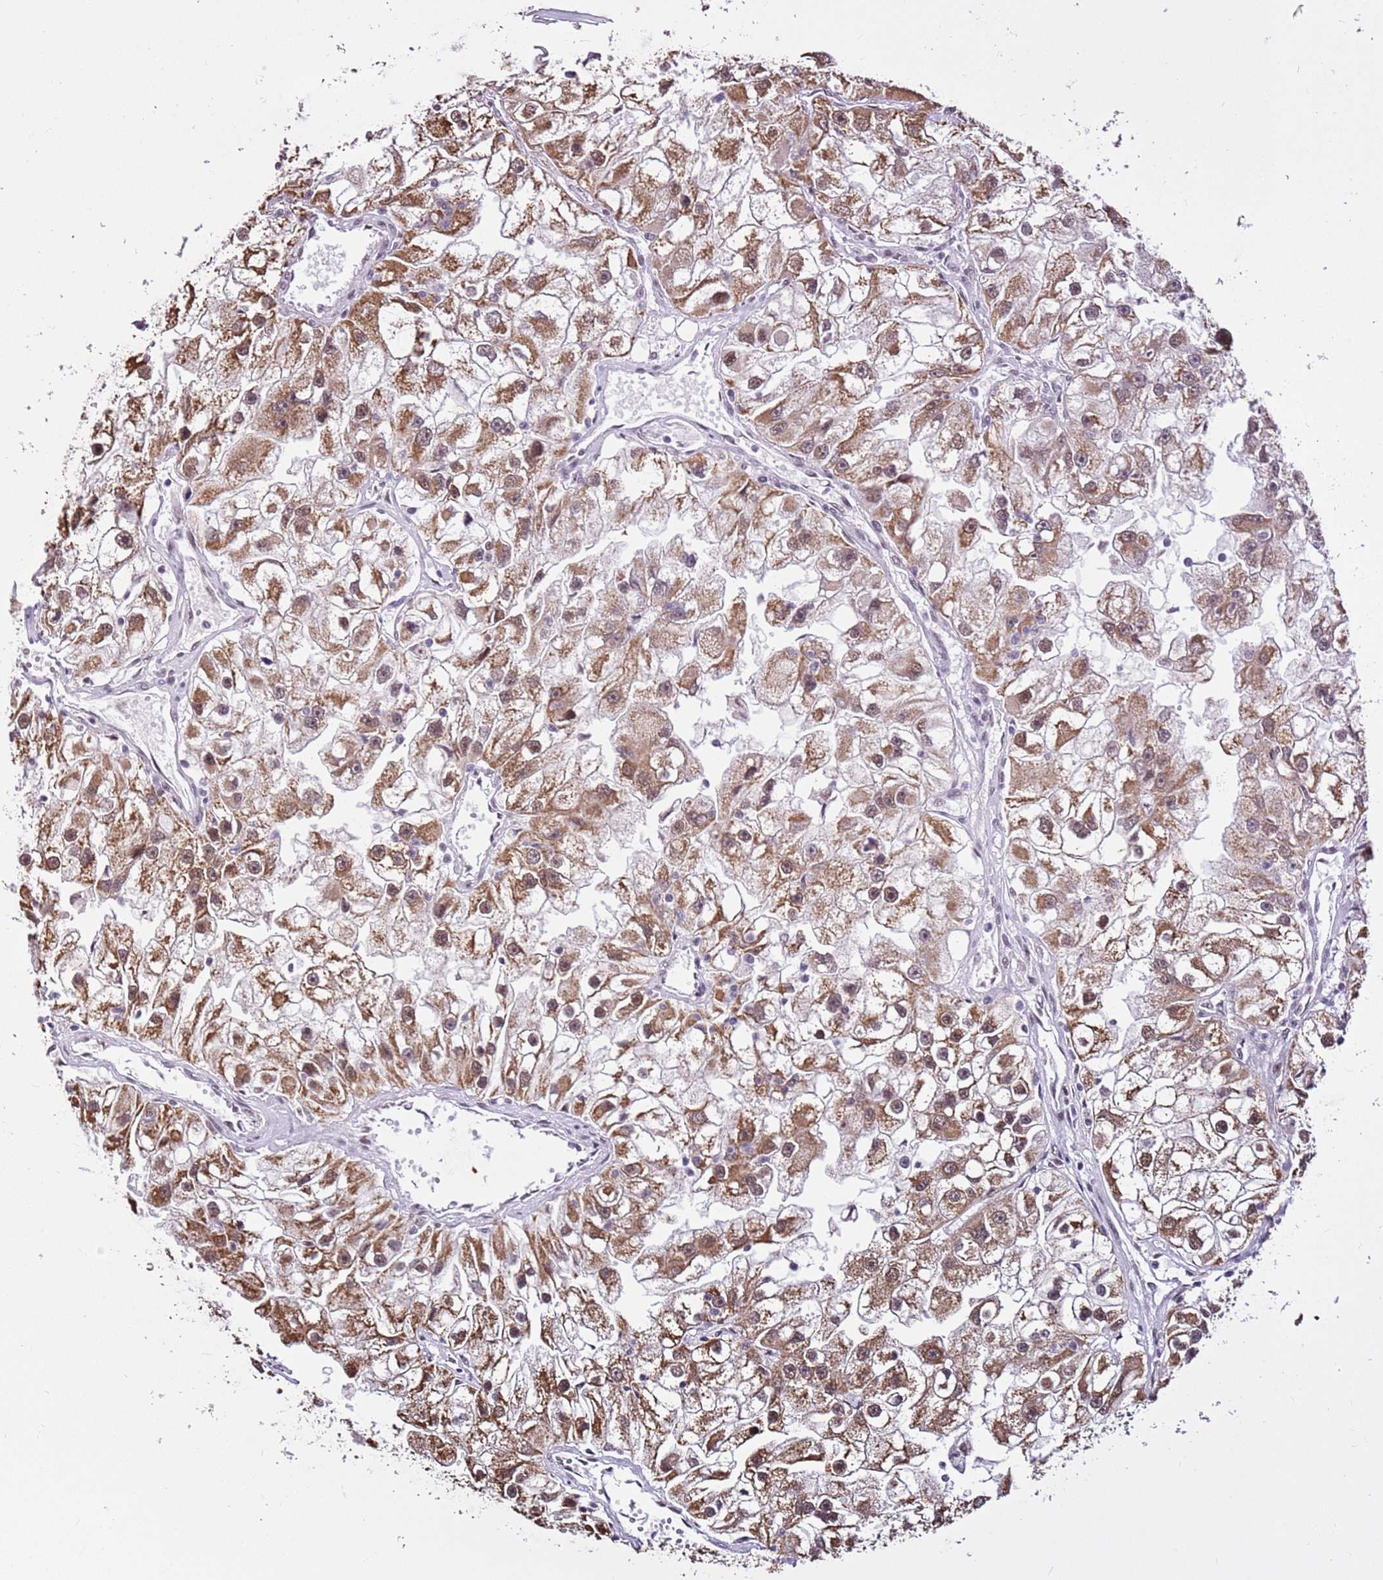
{"staining": {"intensity": "moderate", "quantity": ">75%", "location": "cytoplasmic/membranous,nuclear"}, "tissue": "renal cancer", "cell_type": "Tumor cells", "image_type": "cancer", "snomed": [{"axis": "morphology", "description": "Adenocarcinoma, NOS"}, {"axis": "topography", "description": "Kidney"}], "caption": "Renal adenocarcinoma tissue displays moderate cytoplasmic/membranous and nuclear expression in approximately >75% of tumor cells", "gene": "AKAP8L", "patient": {"sex": "male", "age": 63}}